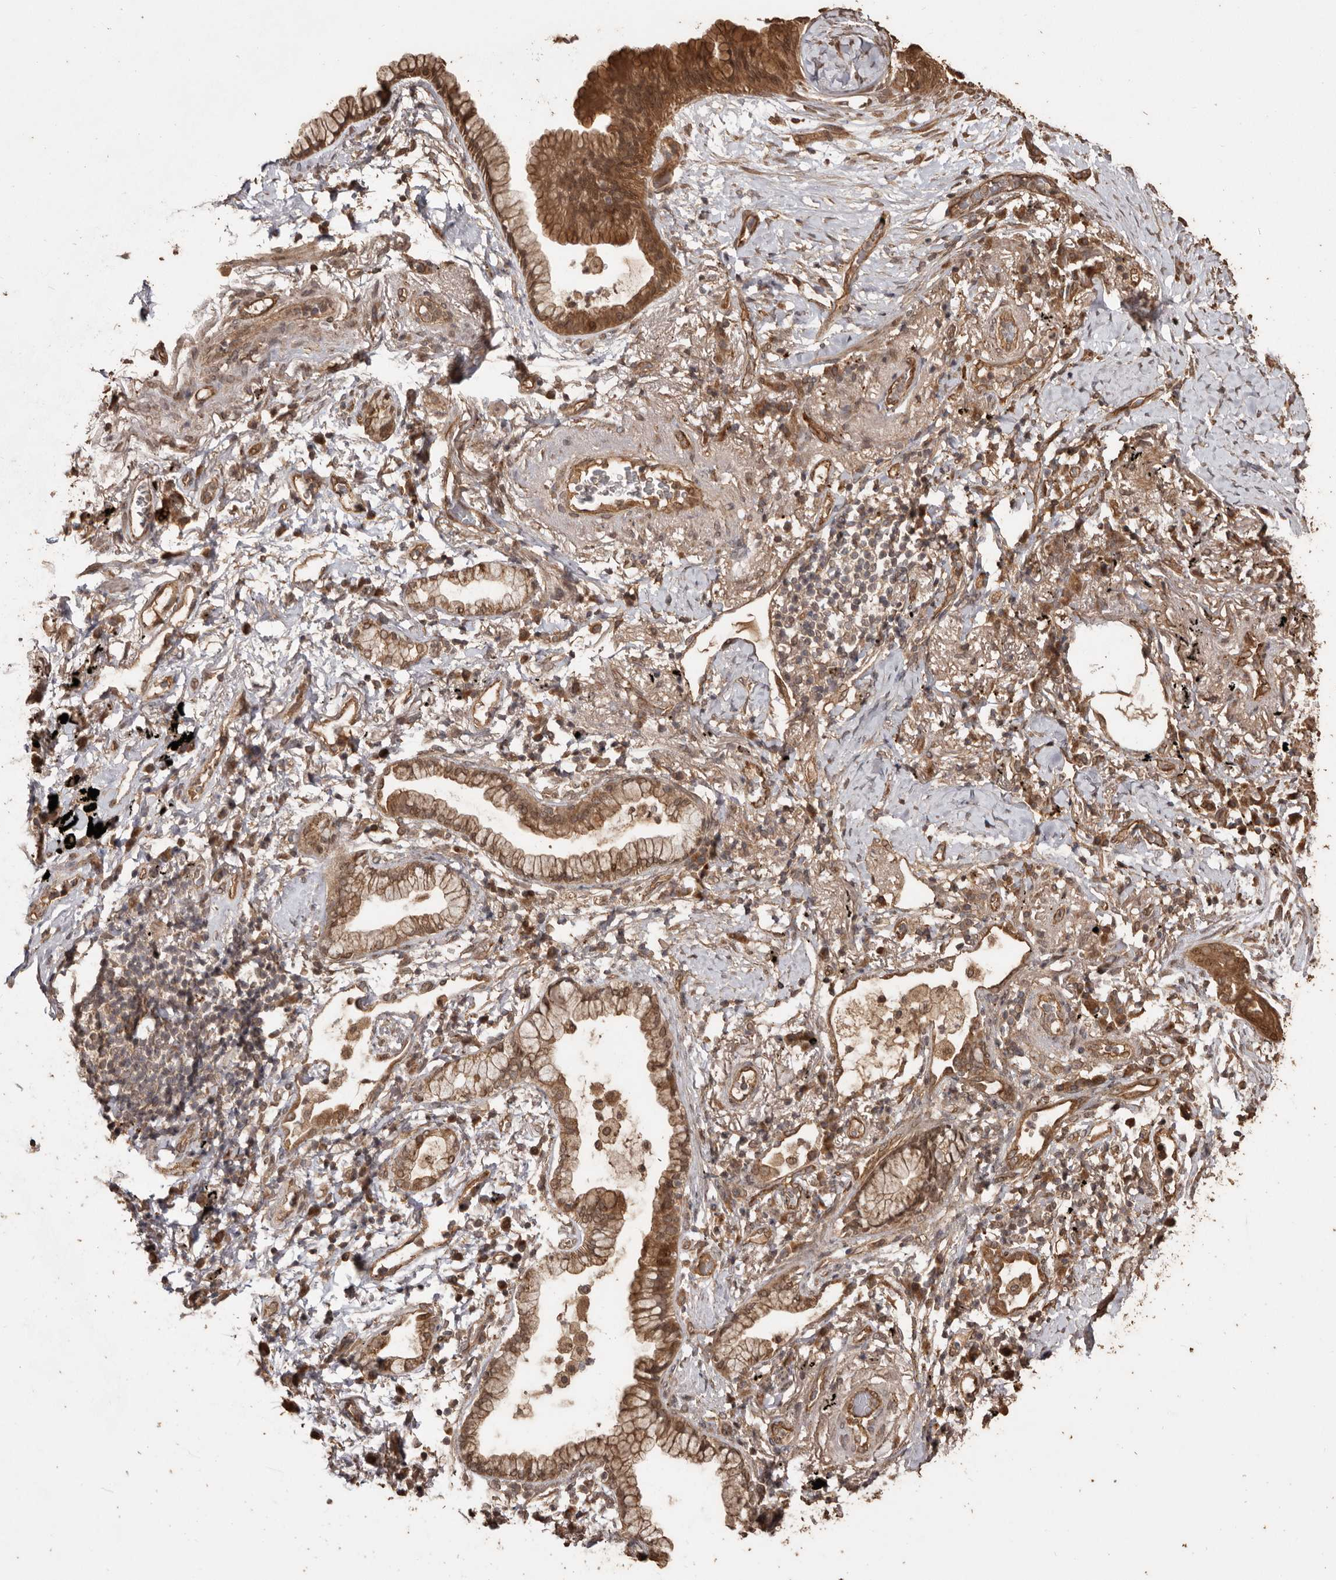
{"staining": {"intensity": "moderate", "quantity": ">75%", "location": "cytoplasmic/membranous"}, "tissue": "lung cancer", "cell_type": "Tumor cells", "image_type": "cancer", "snomed": [{"axis": "morphology", "description": "Adenocarcinoma, NOS"}, {"axis": "topography", "description": "Lung"}], "caption": "The histopathology image displays staining of lung cancer, revealing moderate cytoplasmic/membranous protein staining (brown color) within tumor cells.", "gene": "NUP43", "patient": {"sex": "female", "age": 70}}